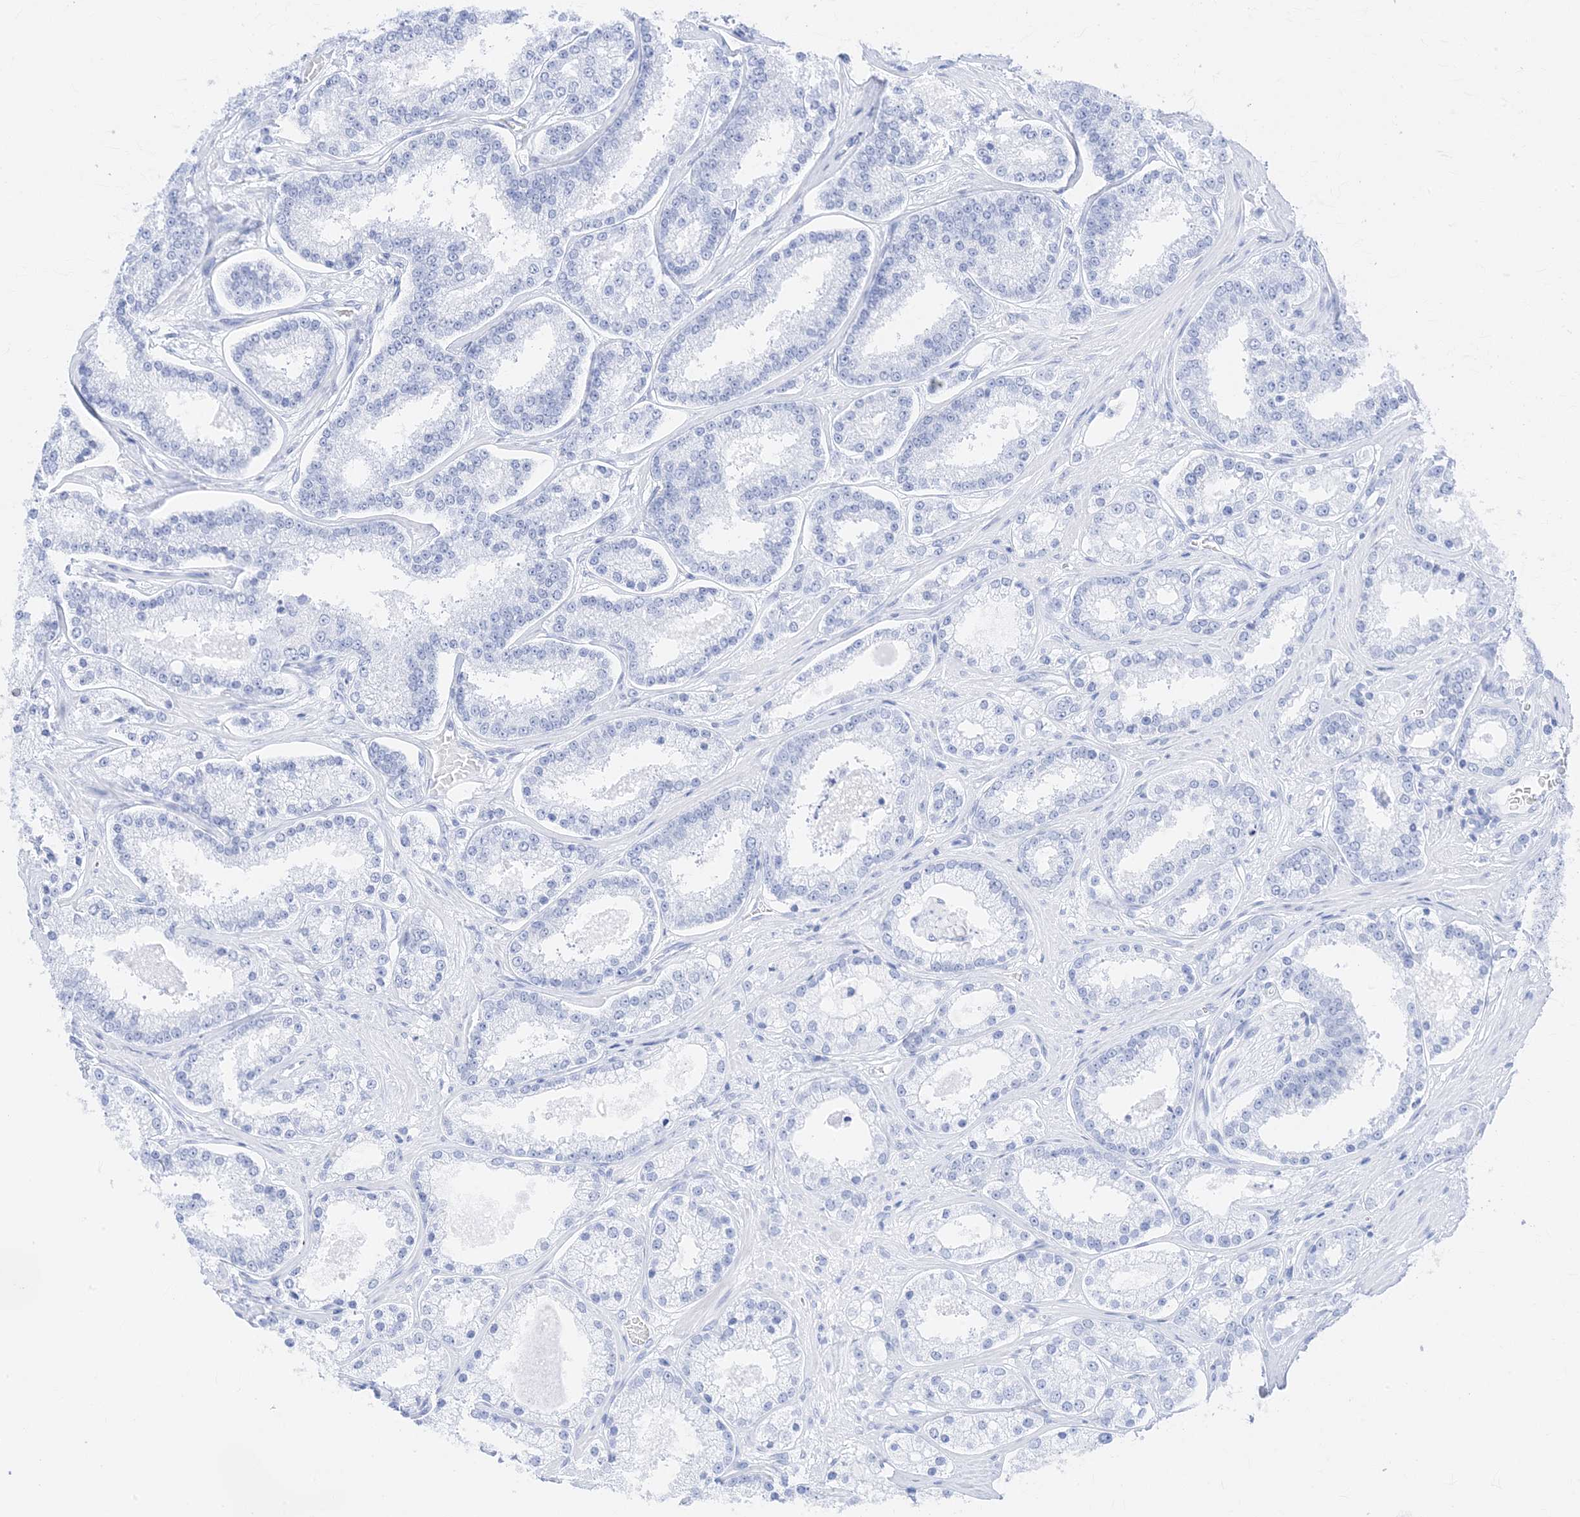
{"staining": {"intensity": "negative", "quantity": "none", "location": "none"}, "tissue": "prostate cancer", "cell_type": "Tumor cells", "image_type": "cancer", "snomed": [{"axis": "morphology", "description": "Normal tissue, NOS"}, {"axis": "morphology", "description": "Adenocarcinoma, High grade"}, {"axis": "topography", "description": "Prostate"}], "caption": "Immunohistochemistry histopathology image of neoplastic tissue: high-grade adenocarcinoma (prostate) stained with DAB (3,3'-diaminobenzidine) displays no significant protein staining in tumor cells. Nuclei are stained in blue.", "gene": "MUC17", "patient": {"sex": "male", "age": 83}}